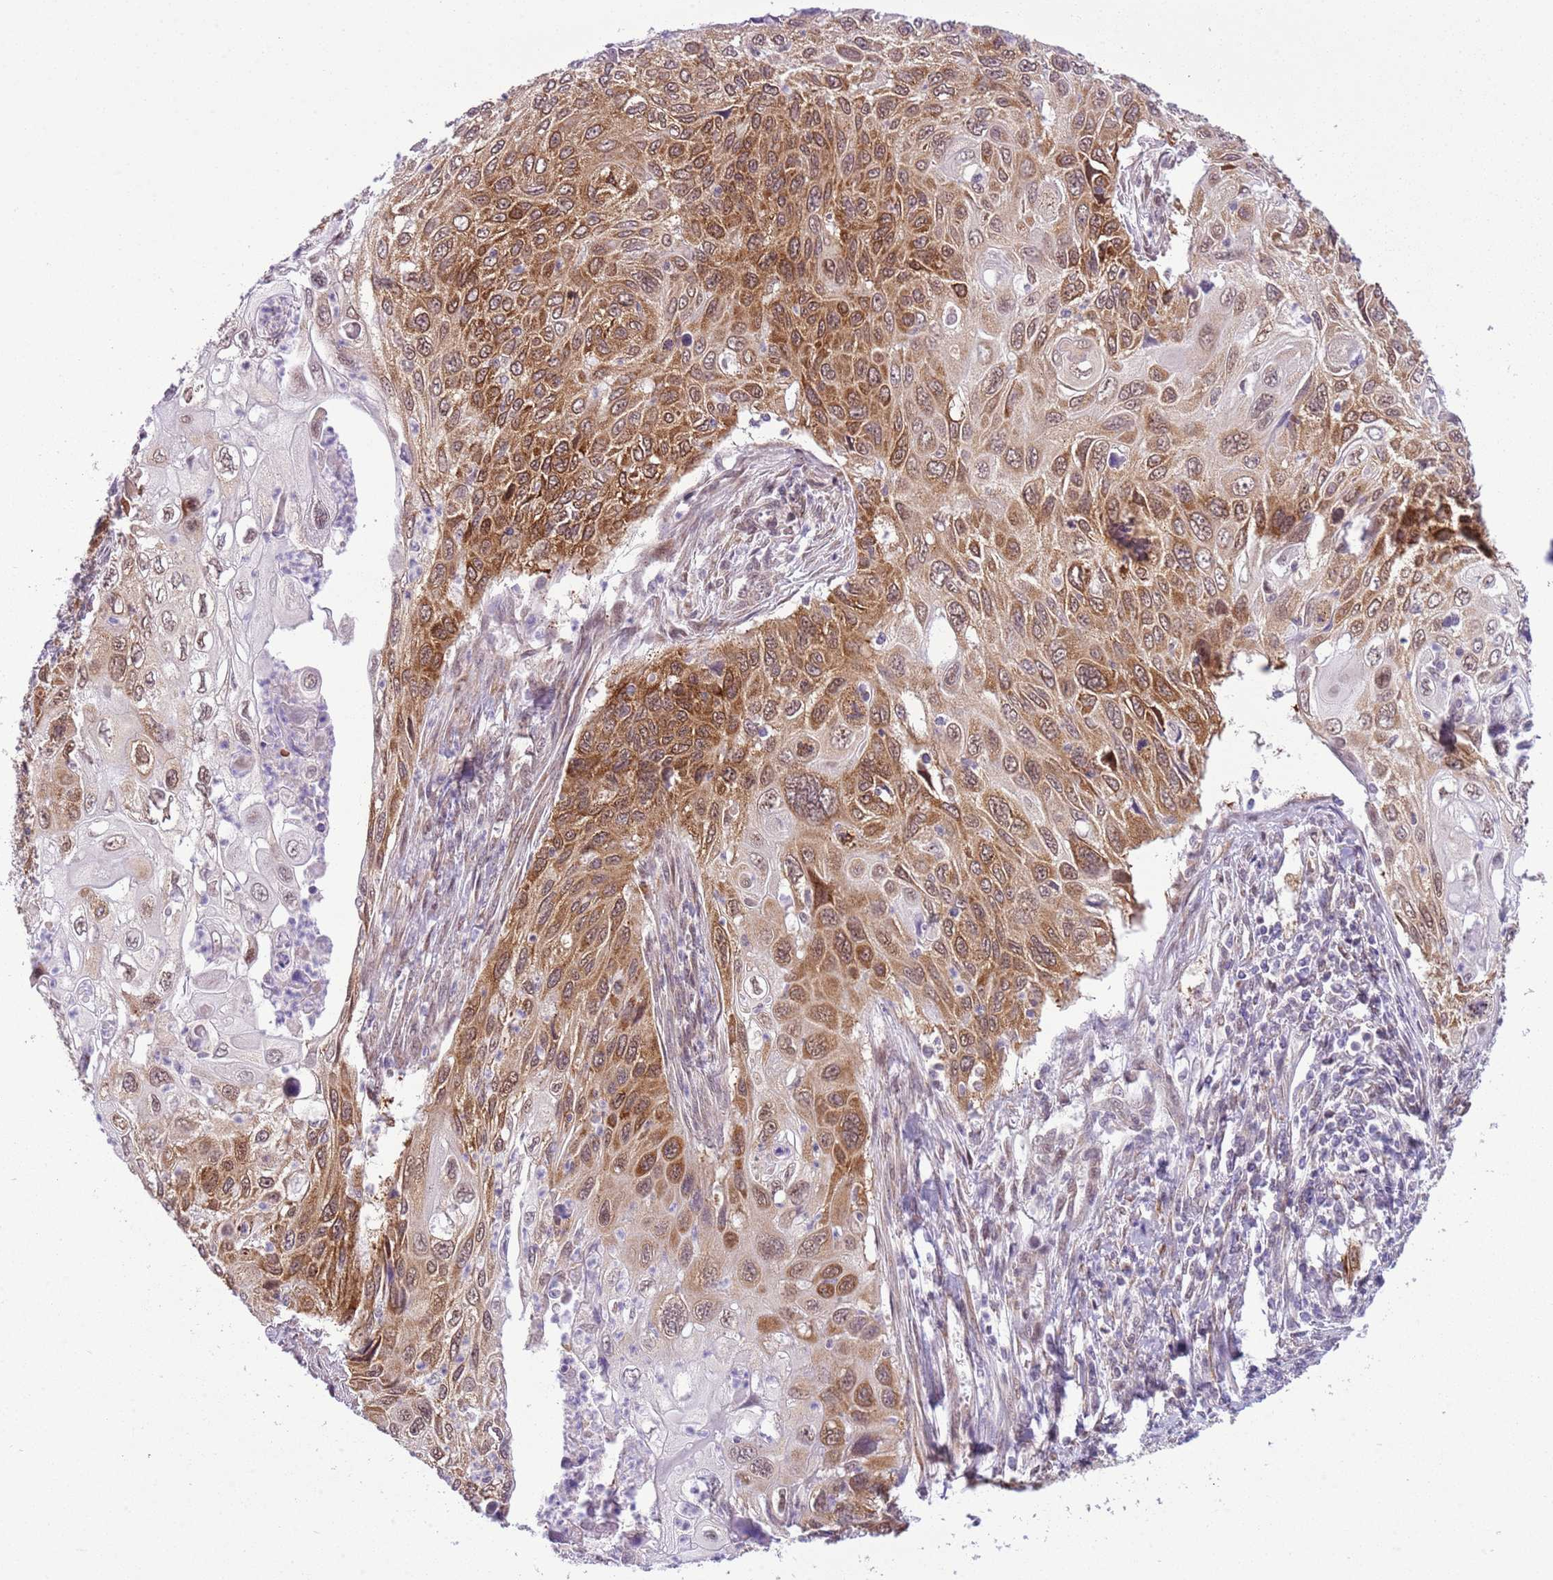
{"staining": {"intensity": "moderate", "quantity": ">75%", "location": "cytoplasmic/membranous,nuclear"}, "tissue": "cervical cancer", "cell_type": "Tumor cells", "image_type": "cancer", "snomed": [{"axis": "morphology", "description": "Squamous cell carcinoma, NOS"}, {"axis": "topography", "description": "Cervix"}], "caption": "A brown stain shows moderate cytoplasmic/membranous and nuclear expression of a protein in human cervical squamous cell carcinoma tumor cells.", "gene": "FAM120C", "patient": {"sex": "female", "age": 70}}